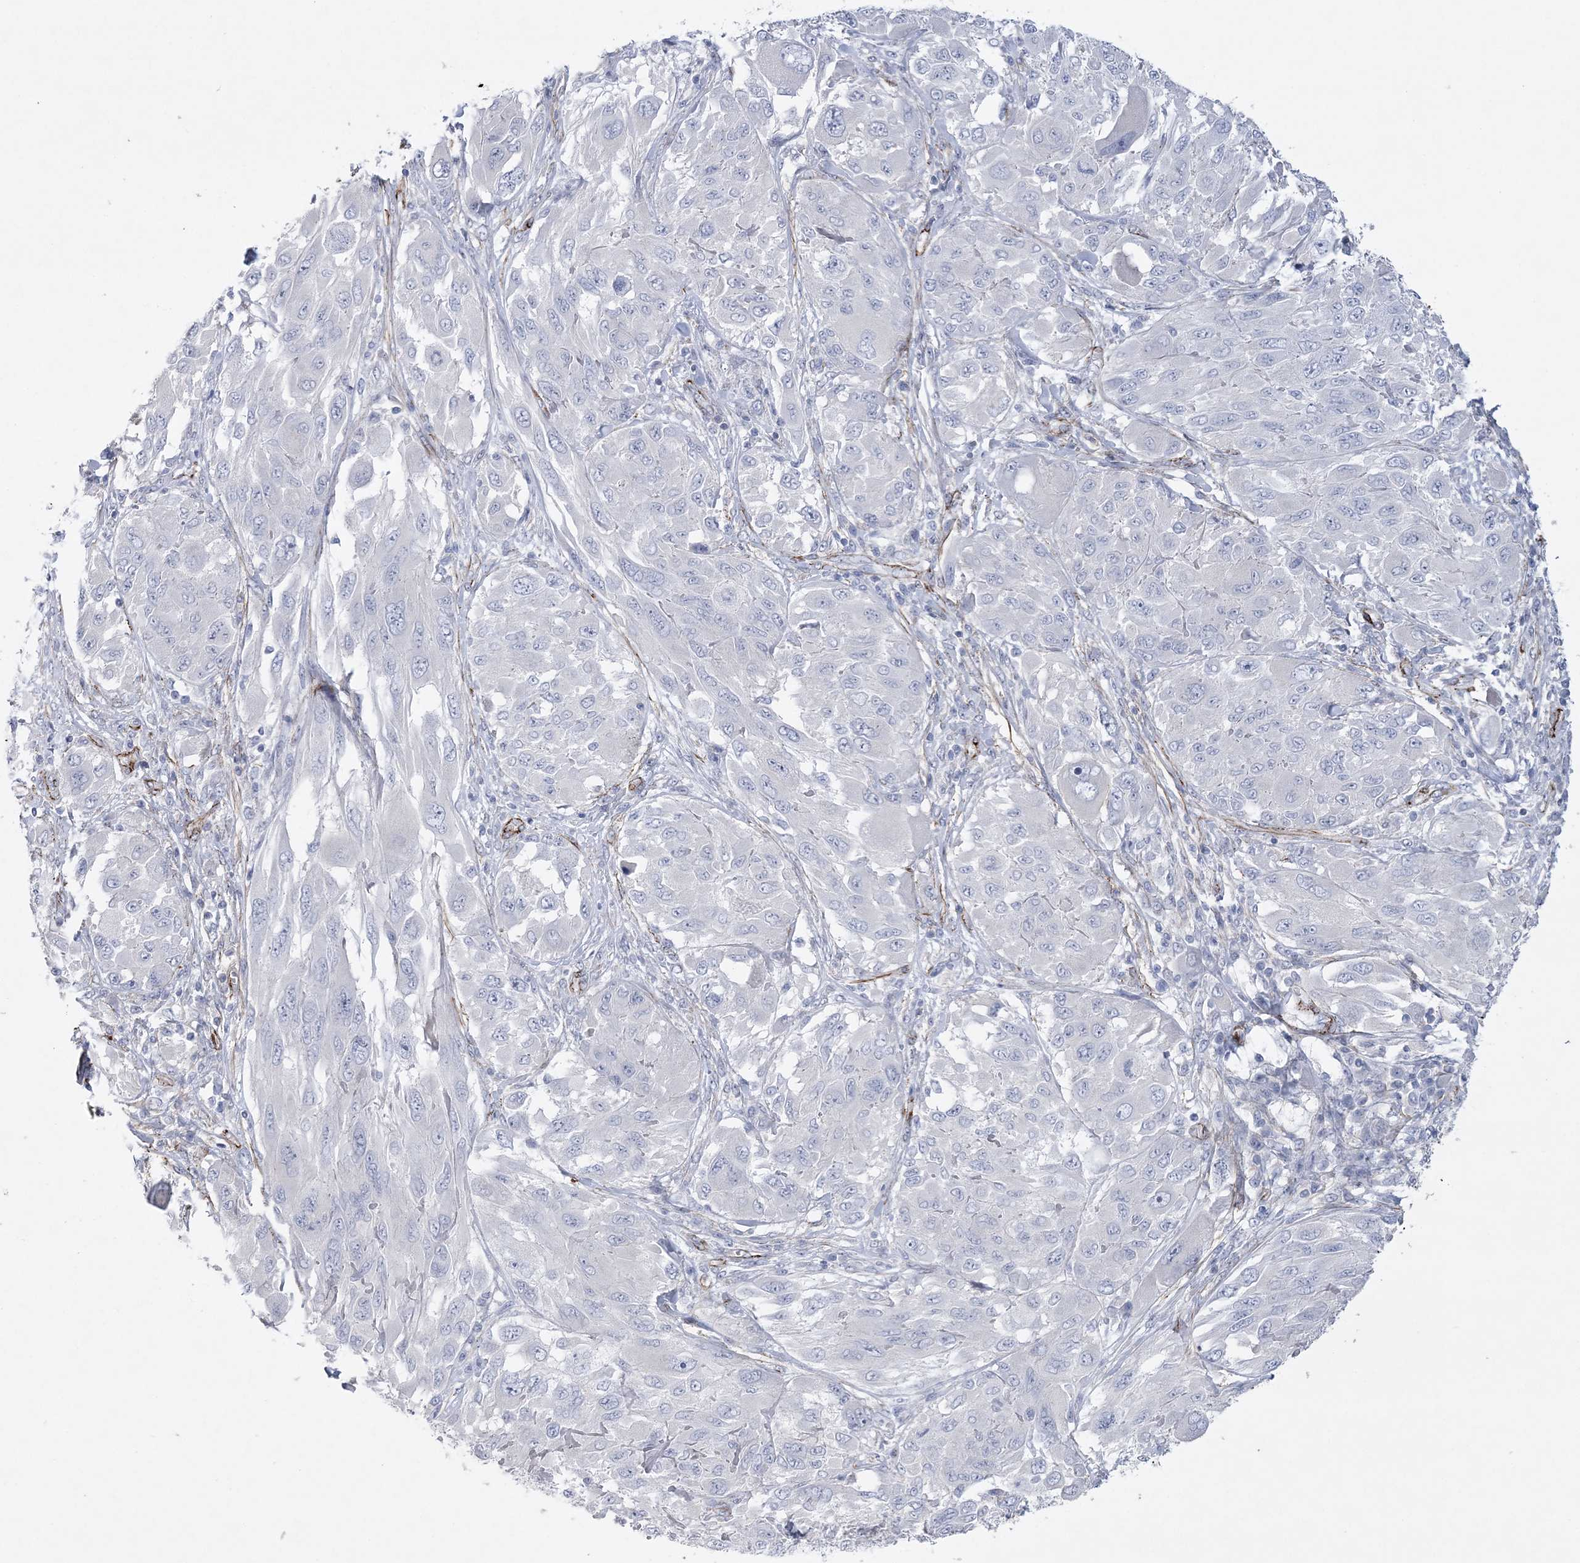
{"staining": {"intensity": "negative", "quantity": "none", "location": "none"}, "tissue": "melanoma", "cell_type": "Tumor cells", "image_type": "cancer", "snomed": [{"axis": "morphology", "description": "Malignant melanoma, NOS"}, {"axis": "topography", "description": "Skin"}], "caption": "The histopathology image exhibits no significant positivity in tumor cells of melanoma. The staining was performed using DAB (3,3'-diaminobenzidine) to visualize the protein expression in brown, while the nuclei were stained in blue with hematoxylin (Magnification: 20x).", "gene": "ARSJ", "patient": {"sex": "female", "age": 91}}